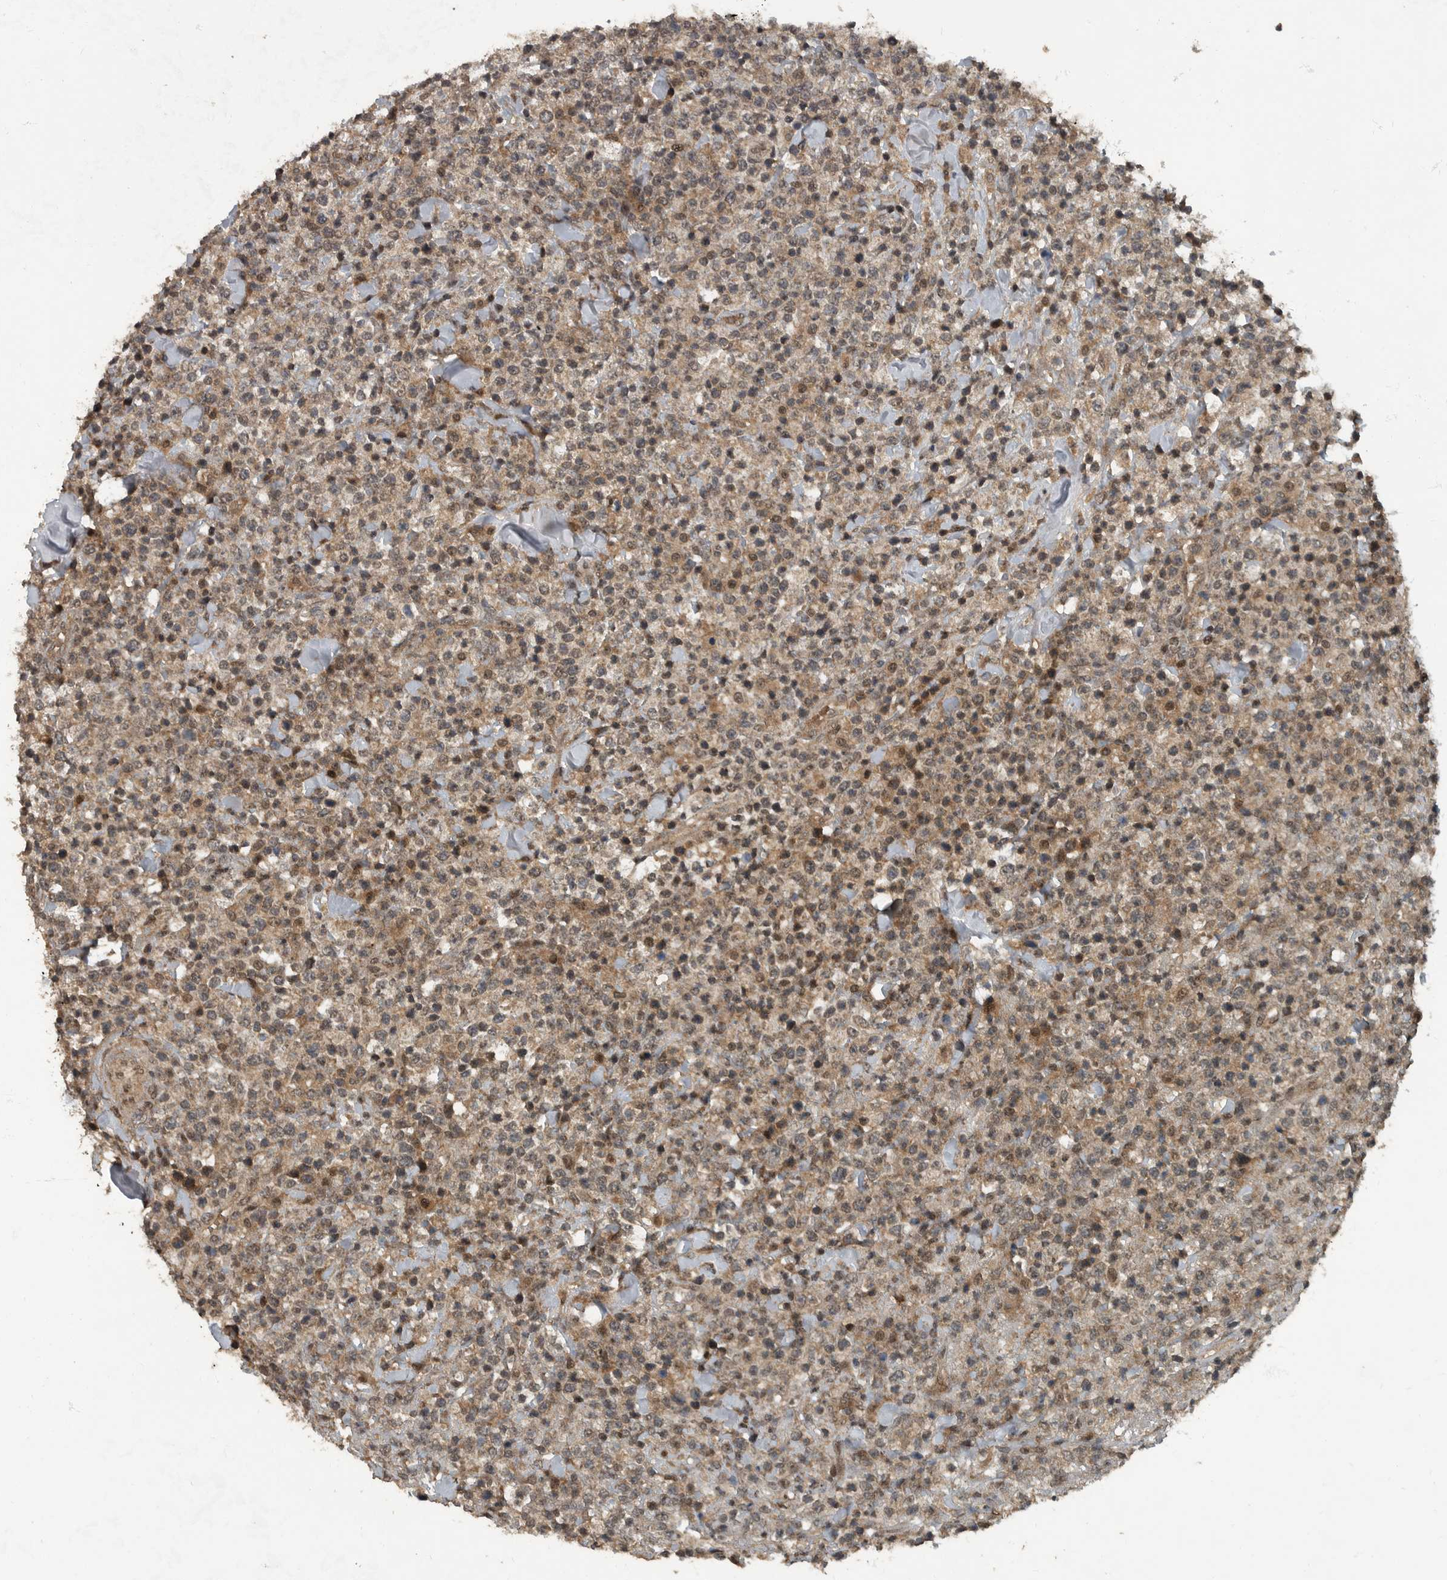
{"staining": {"intensity": "weak", "quantity": ">75%", "location": "cytoplasmic/membranous,nuclear"}, "tissue": "lymphoma", "cell_type": "Tumor cells", "image_type": "cancer", "snomed": [{"axis": "morphology", "description": "Malignant lymphoma, non-Hodgkin's type, High grade"}, {"axis": "topography", "description": "Colon"}], "caption": "Protein expression analysis of human high-grade malignant lymphoma, non-Hodgkin's type reveals weak cytoplasmic/membranous and nuclear staining in approximately >75% of tumor cells.", "gene": "FOXO1", "patient": {"sex": "female", "age": 53}}